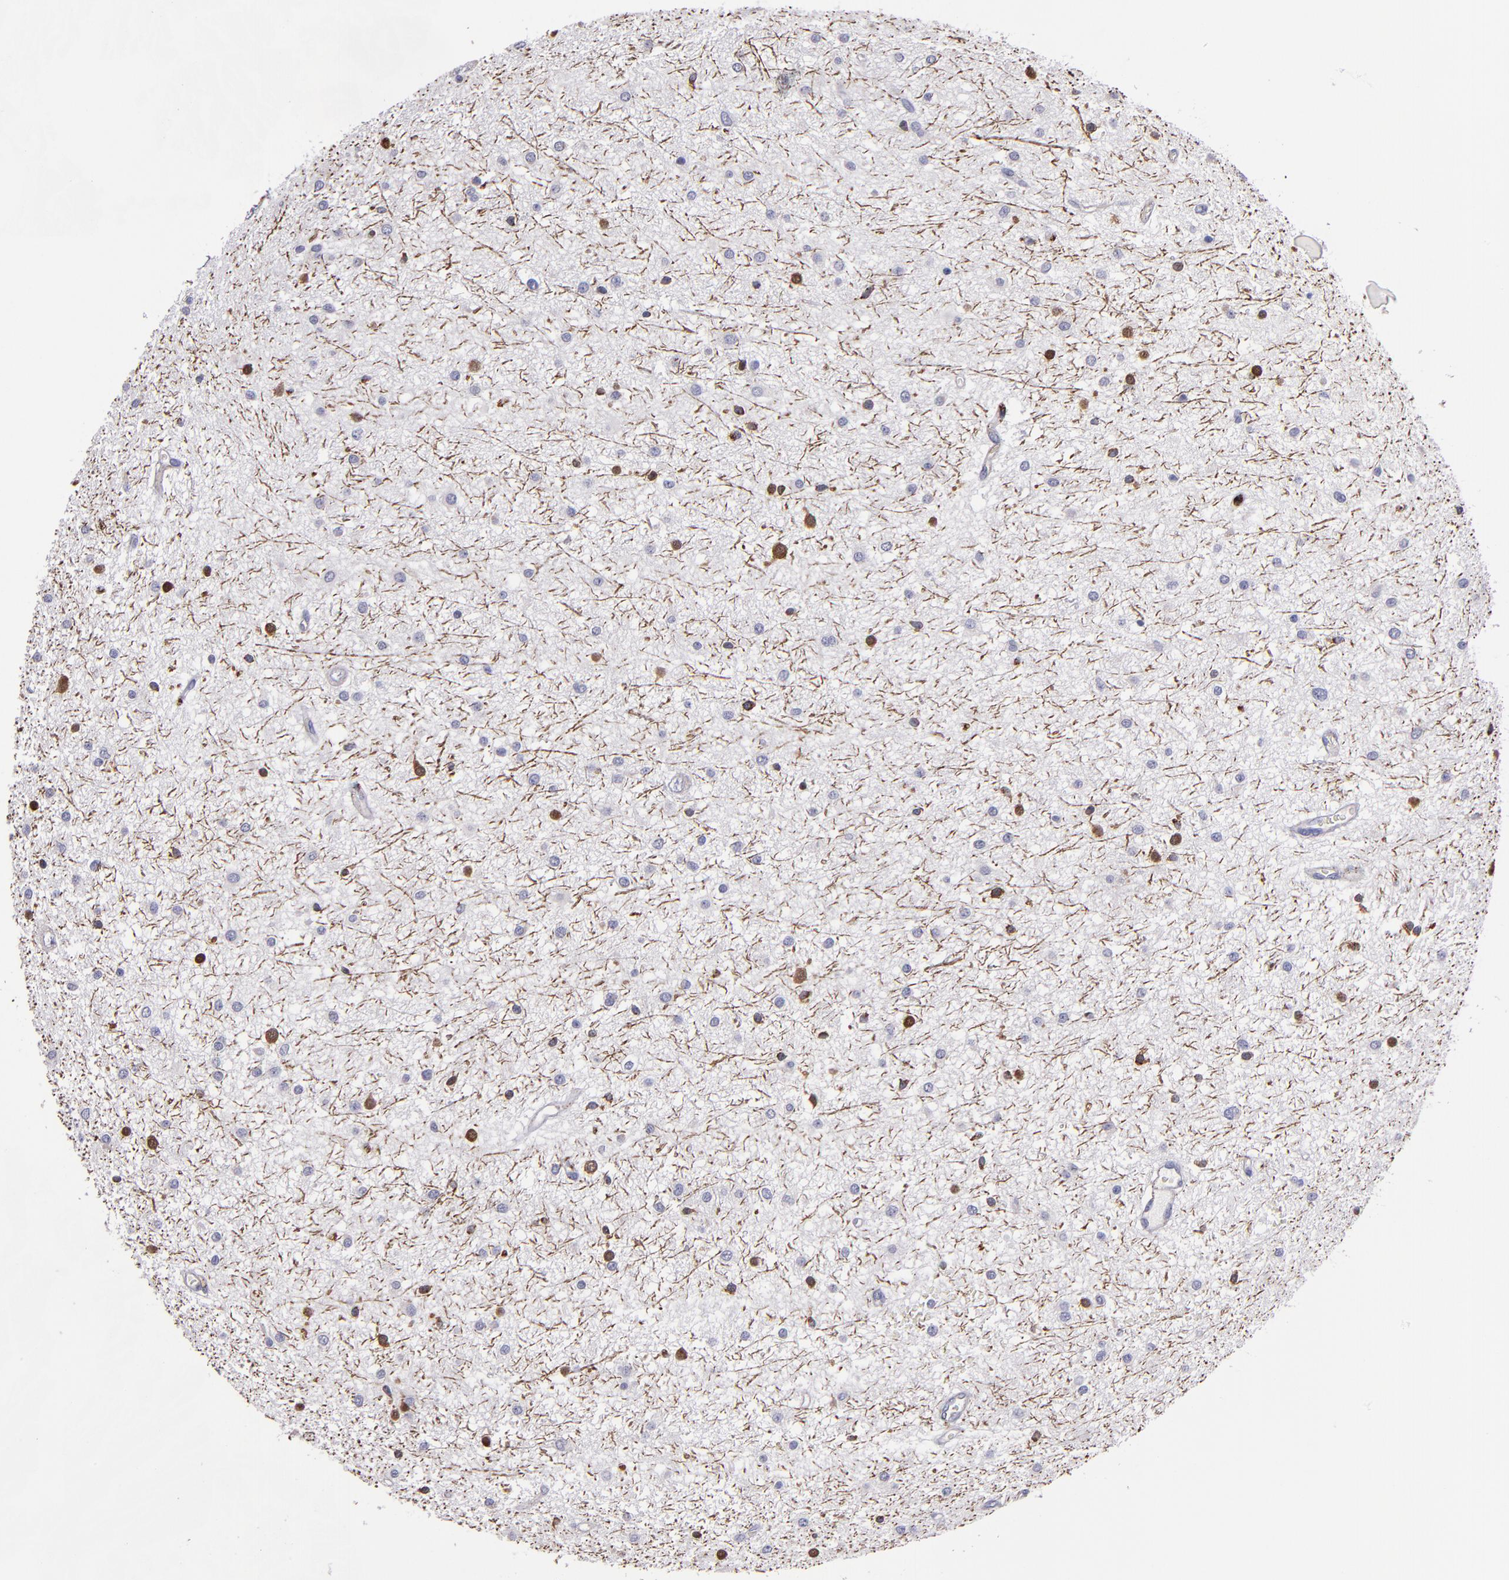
{"staining": {"intensity": "negative", "quantity": "none", "location": "none"}, "tissue": "glioma", "cell_type": "Tumor cells", "image_type": "cancer", "snomed": [{"axis": "morphology", "description": "Glioma, malignant, Low grade"}, {"axis": "topography", "description": "Brain"}], "caption": "A high-resolution histopathology image shows immunohistochemistry staining of glioma, which reveals no significant expression in tumor cells.", "gene": "CTSS", "patient": {"sex": "female", "age": 36}}